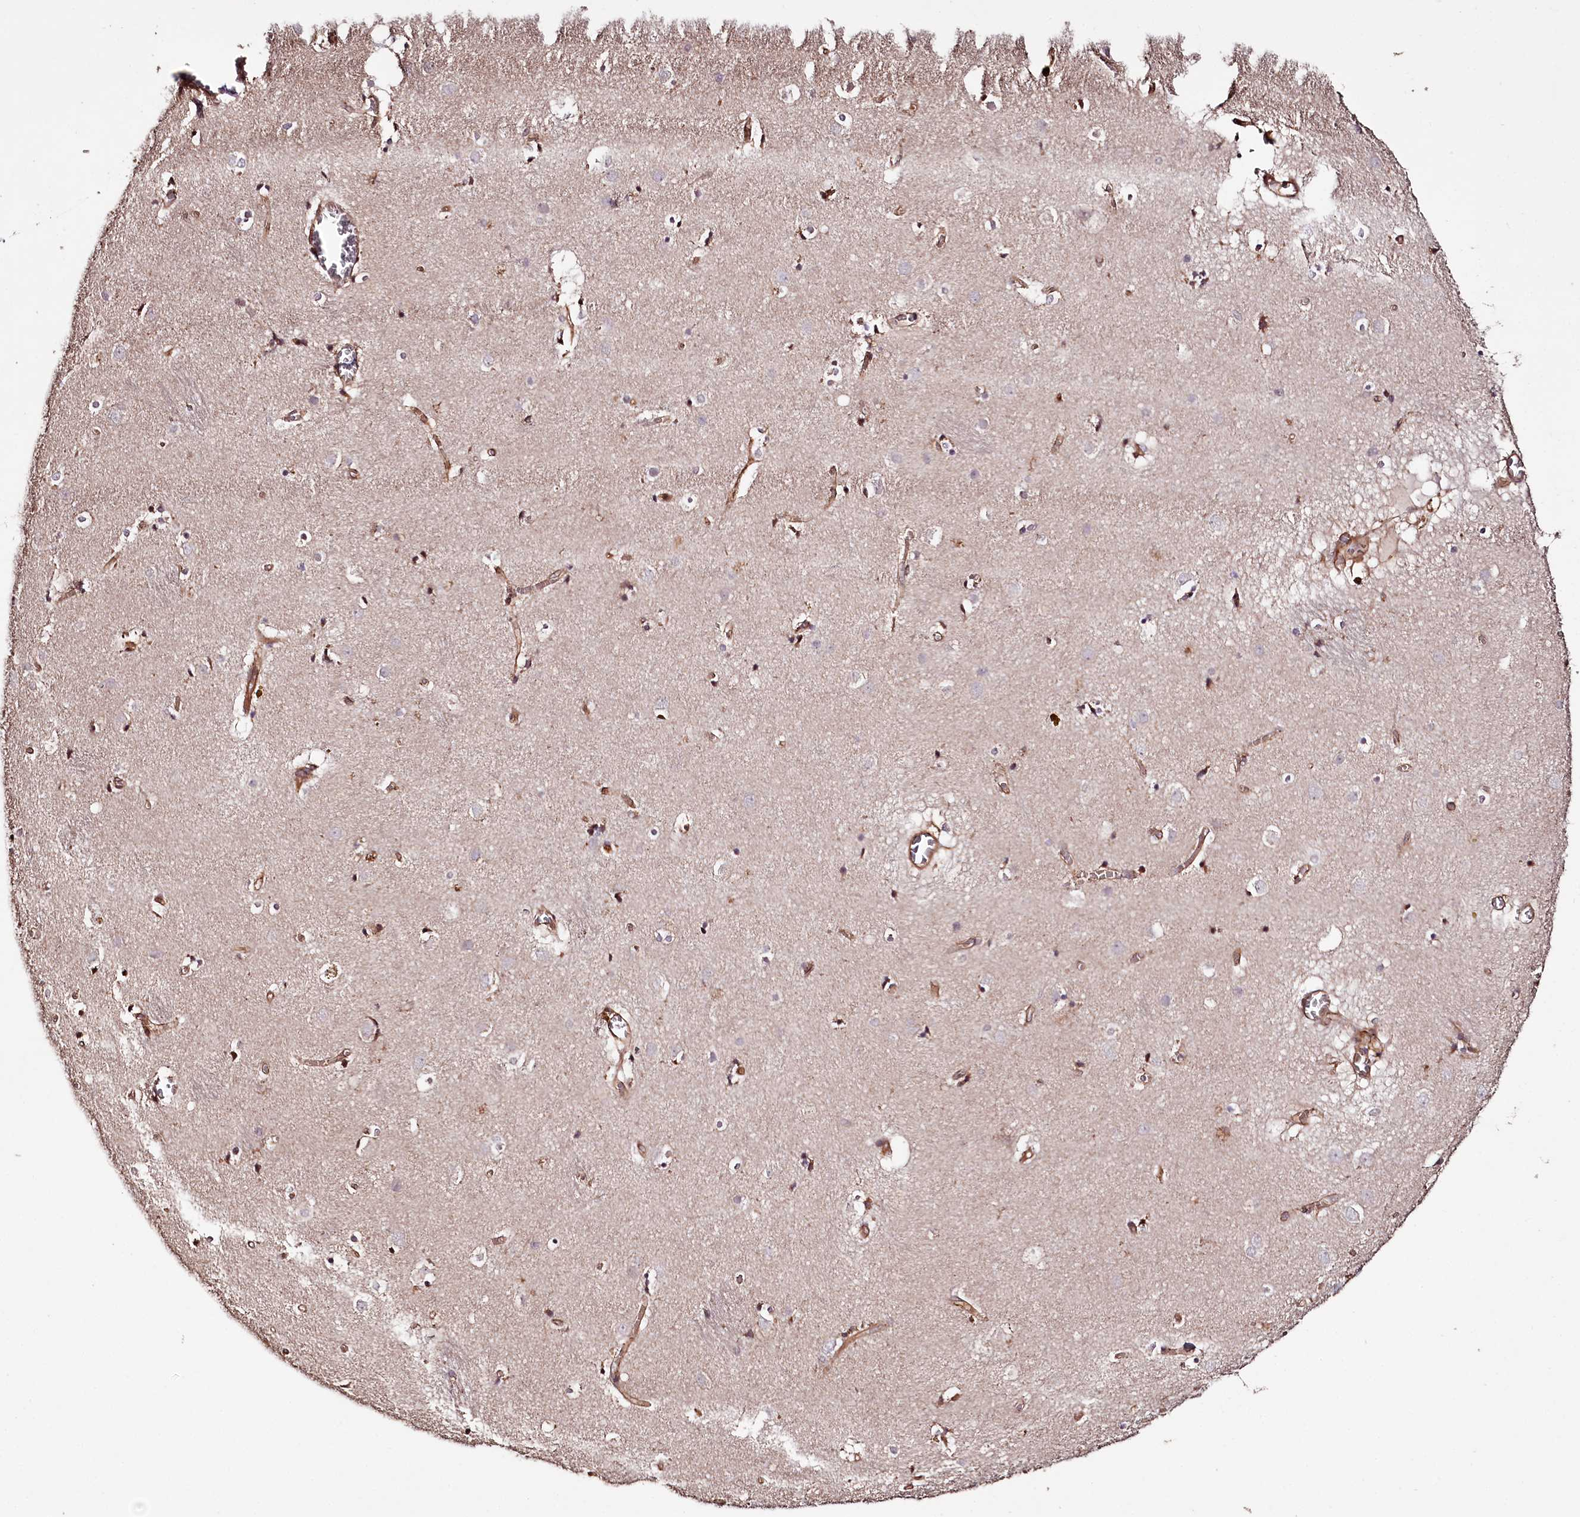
{"staining": {"intensity": "weak", "quantity": "<25%", "location": "cytoplasmic/membranous"}, "tissue": "caudate", "cell_type": "Glial cells", "image_type": "normal", "snomed": [{"axis": "morphology", "description": "Normal tissue, NOS"}, {"axis": "topography", "description": "Lateral ventricle wall"}], "caption": "Immunohistochemical staining of benign caudate shows no significant positivity in glial cells. (DAB (3,3'-diaminobenzidine) immunohistochemistry (IHC) with hematoxylin counter stain).", "gene": "KIF14", "patient": {"sex": "male", "age": 70}}